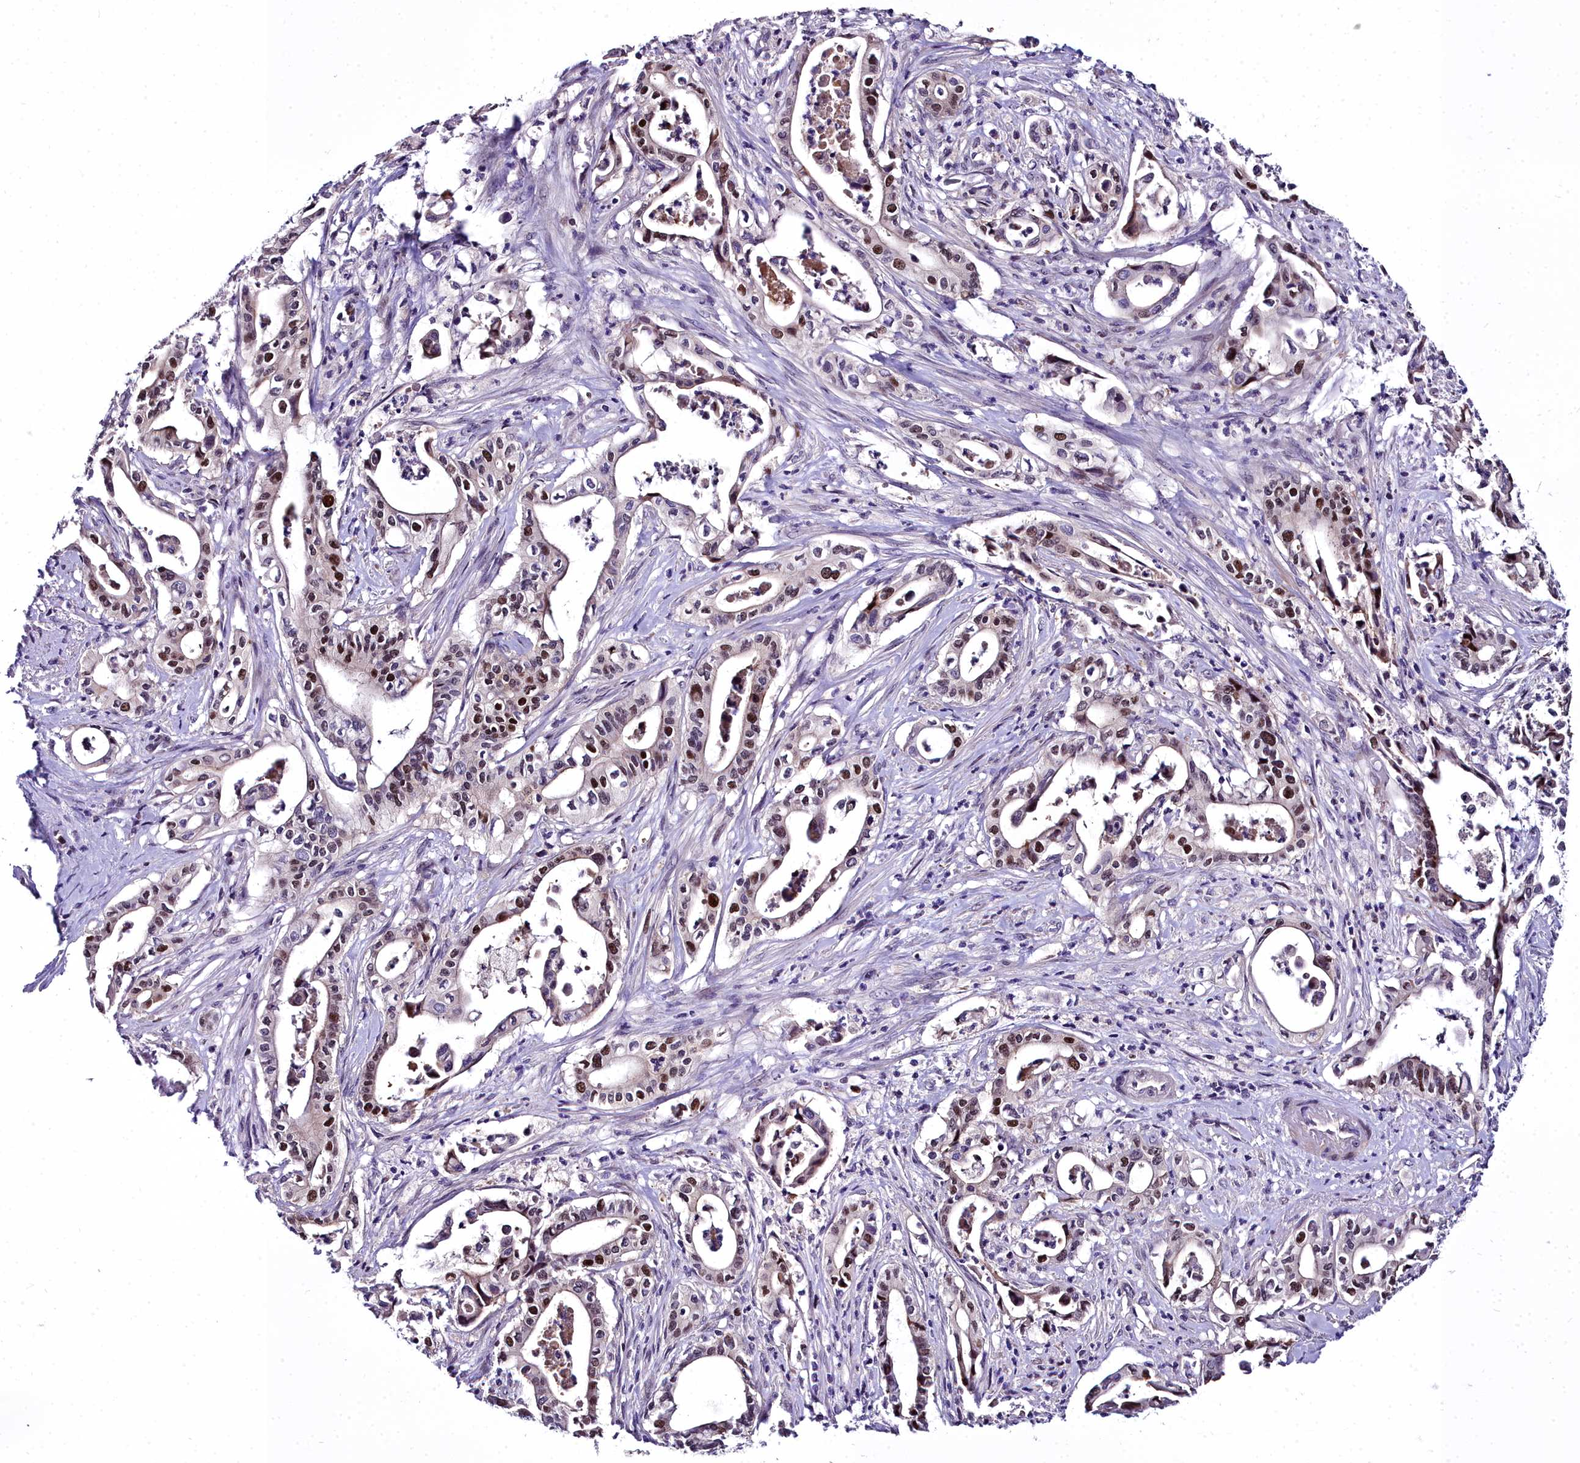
{"staining": {"intensity": "strong", "quantity": ">75%", "location": "nuclear"}, "tissue": "pancreatic cancer", "cell_type": "Tumor cells", "image_type": "cancer", "snomed": [{"axis": "morphology", "description": "Adenocarcinoma, NOS"}, {"axis": "topography", "description": "Pancreas"}], "caption": "Immunohistochemical staining of human pancreatic cancer demonstrates strong nuclear protein expression in approximately >75% of tumor cells.", "gene": "TRIML2", "patient": {"sex": "female", "age": 77}}